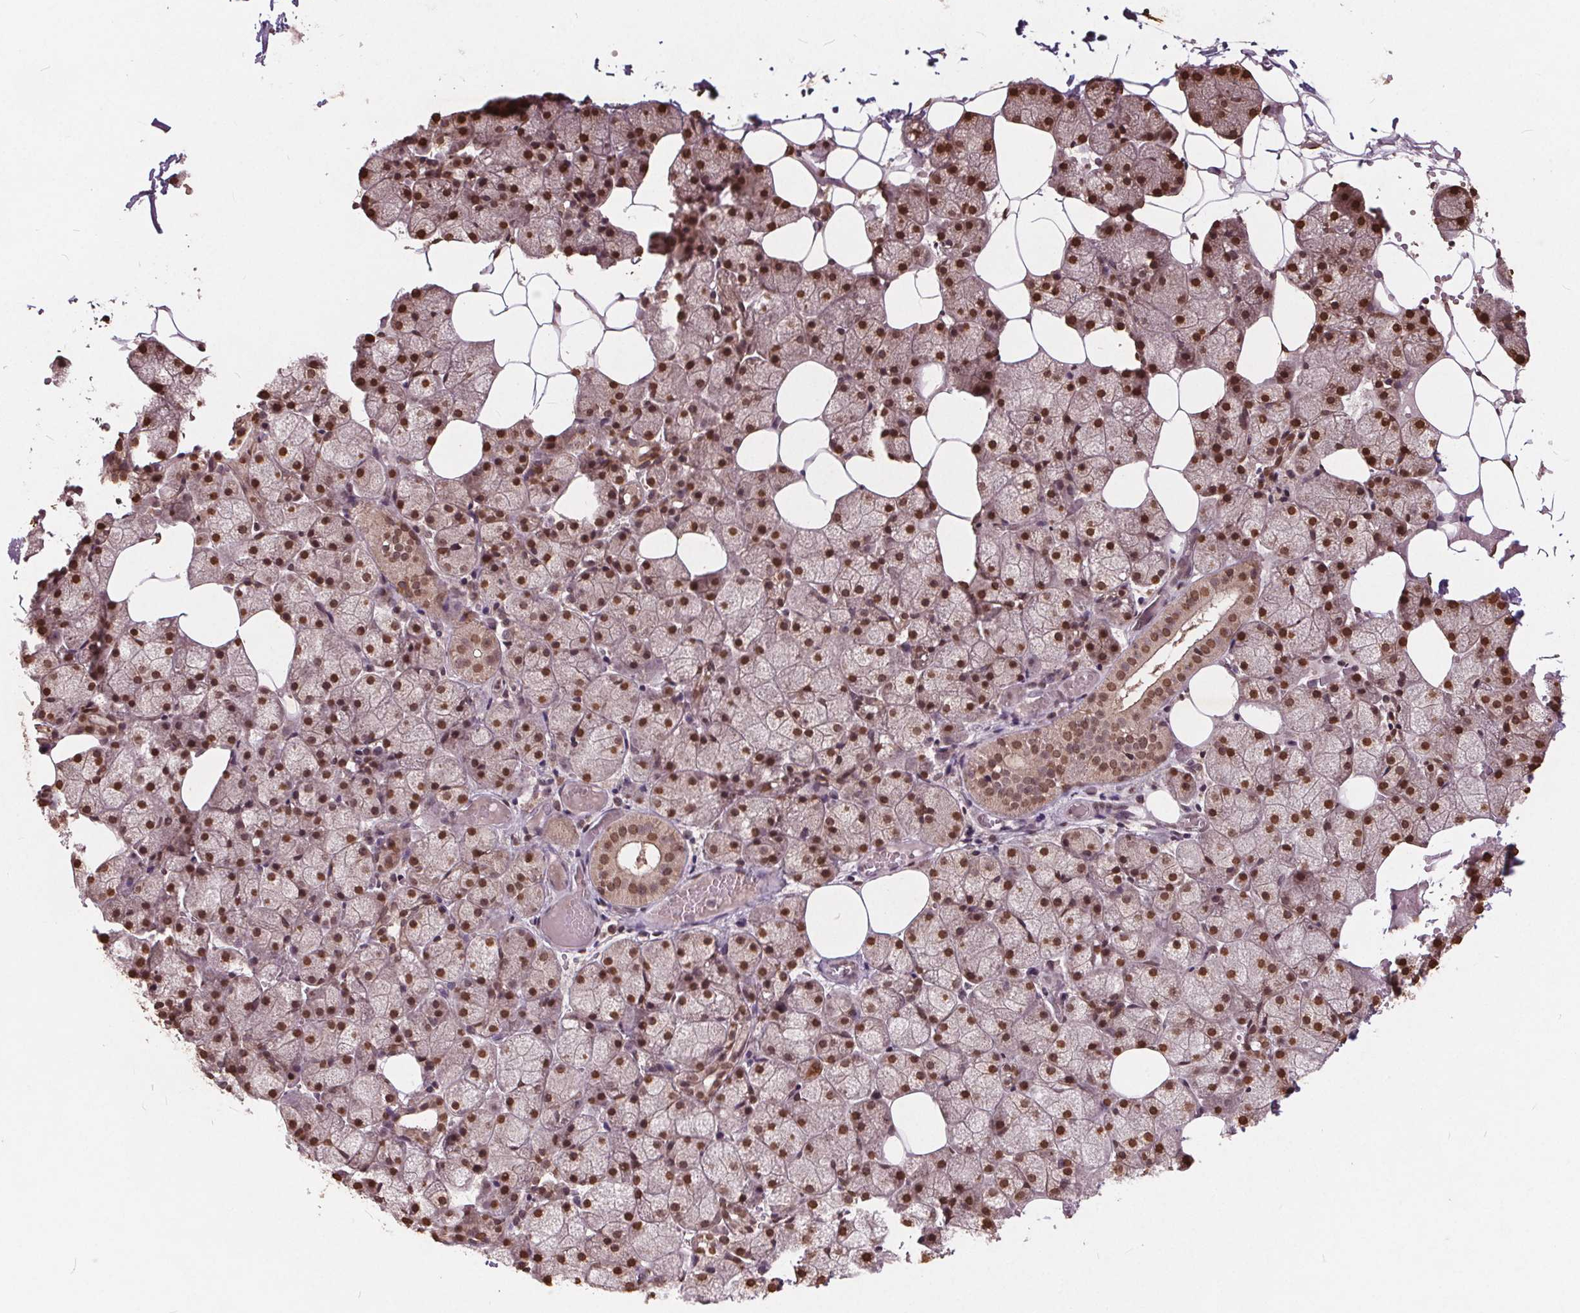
{"staining": {"intensity": "moderate", "quantity": ">75%", "location": "nuclear"}, "tissue": "salivary gland", "cell_type": "Glandular cells", "image_type": "normal", "snomed": [{"axis": "morphology", "description": "Normal tissue, NOS"}, {"axis": "topography", "description": "Salivary gland"}], "caption": "Moderate nuclear protein staining is identified in about >75% of glandular cells in salivary gland. (brown staining indicates protein expression, while blue staining denotes nuclei).", "gene": "HIF1AN", "patient": {"sex": "male", "age": 38}}